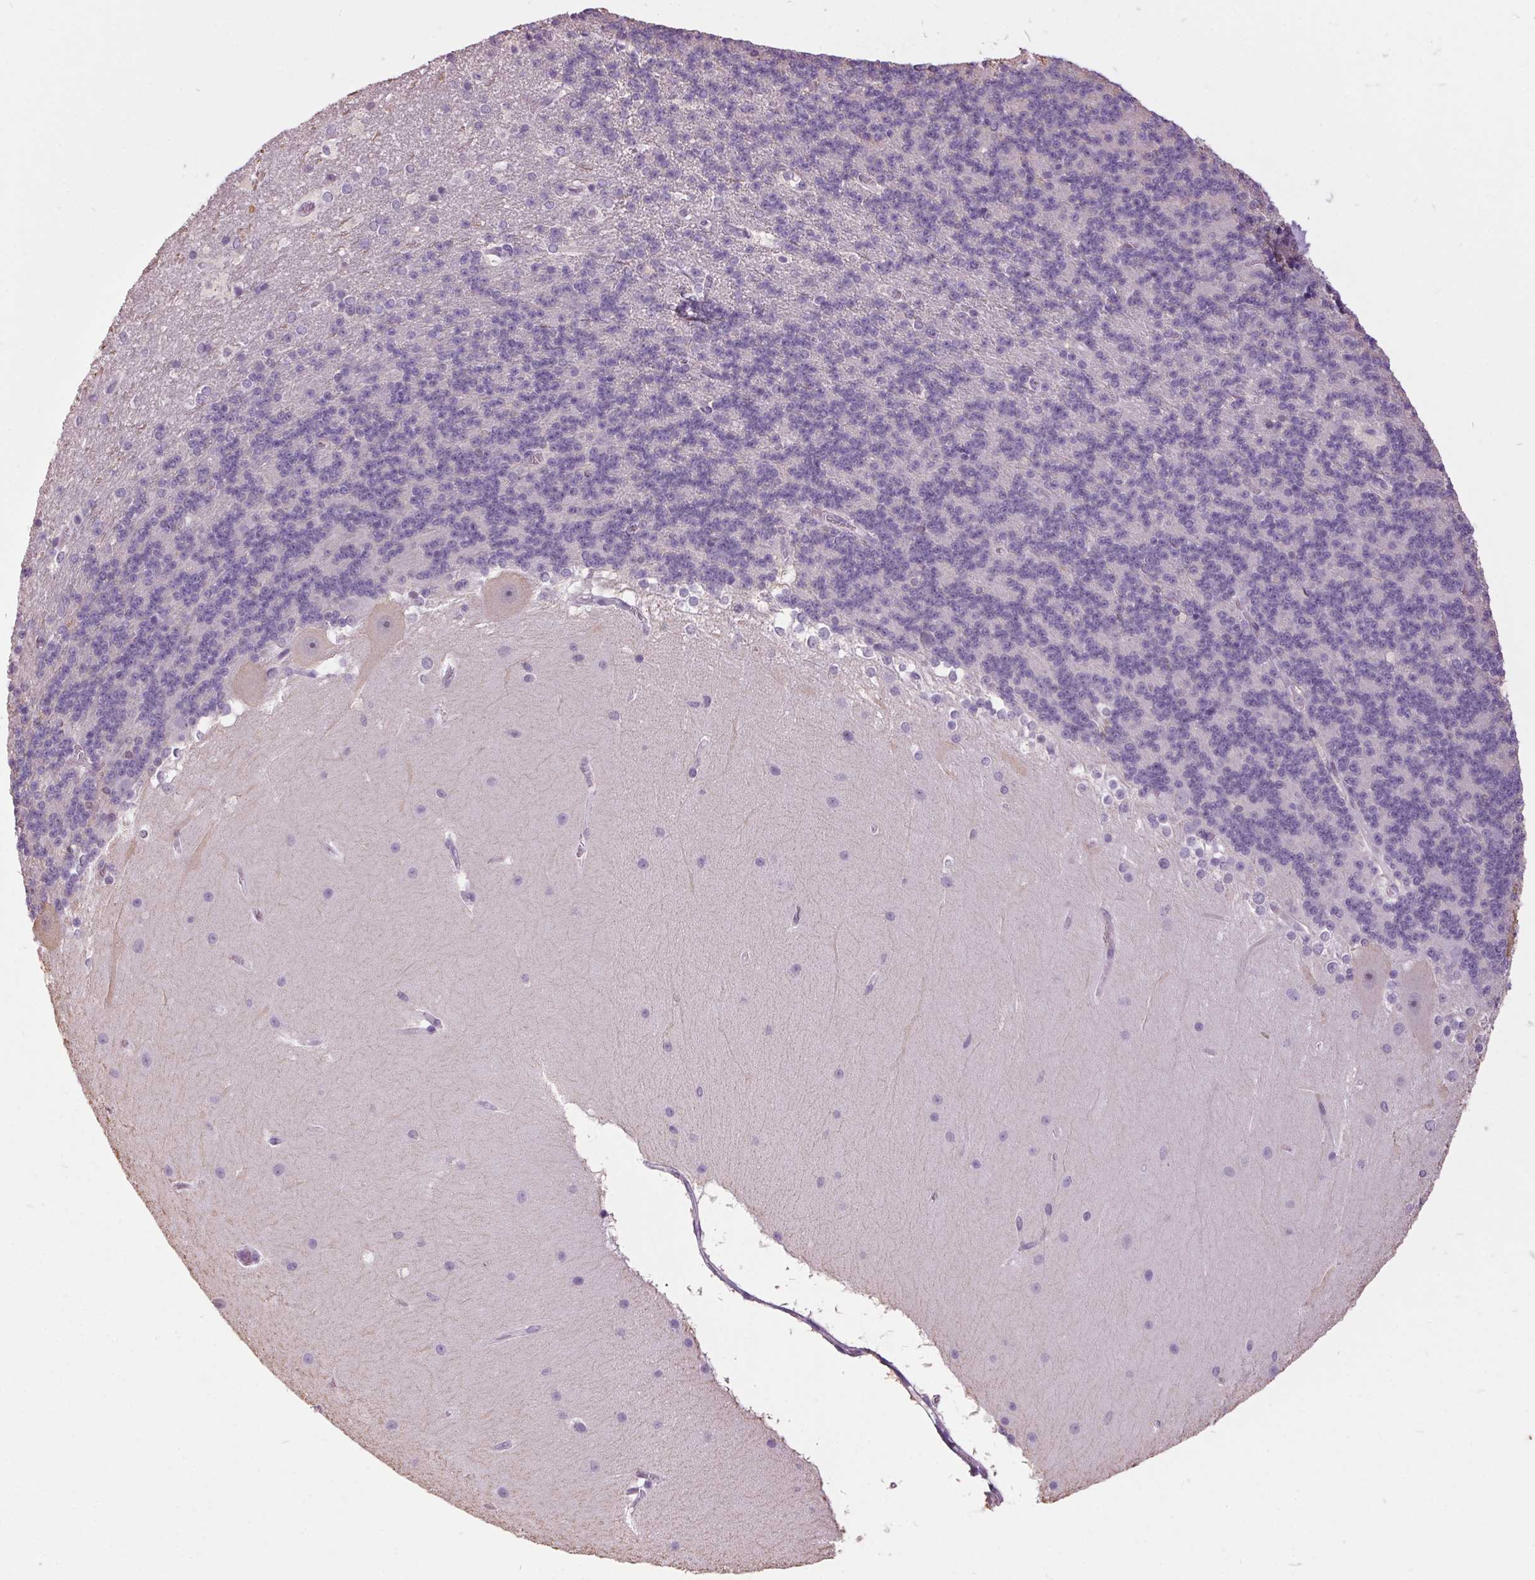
{"staining": {"intensity": "negative", "quantity": "none", "location": "none"}, "tissue": "cerebellum", "cell_type": "Cells in granular layer", "image_type": "normal", "snomed": [{"axis": "morphology", "description": "Normal tissue, NOS"}, {"axis": "topography", "description": "Cerebellum"}], "caption": "Immunohistochemical staining of benign cerebellum exhibits no significant positivity in cells in granular layer.", "gene": "ODAD2", "patient": {"sex": "female", "age": 19}}